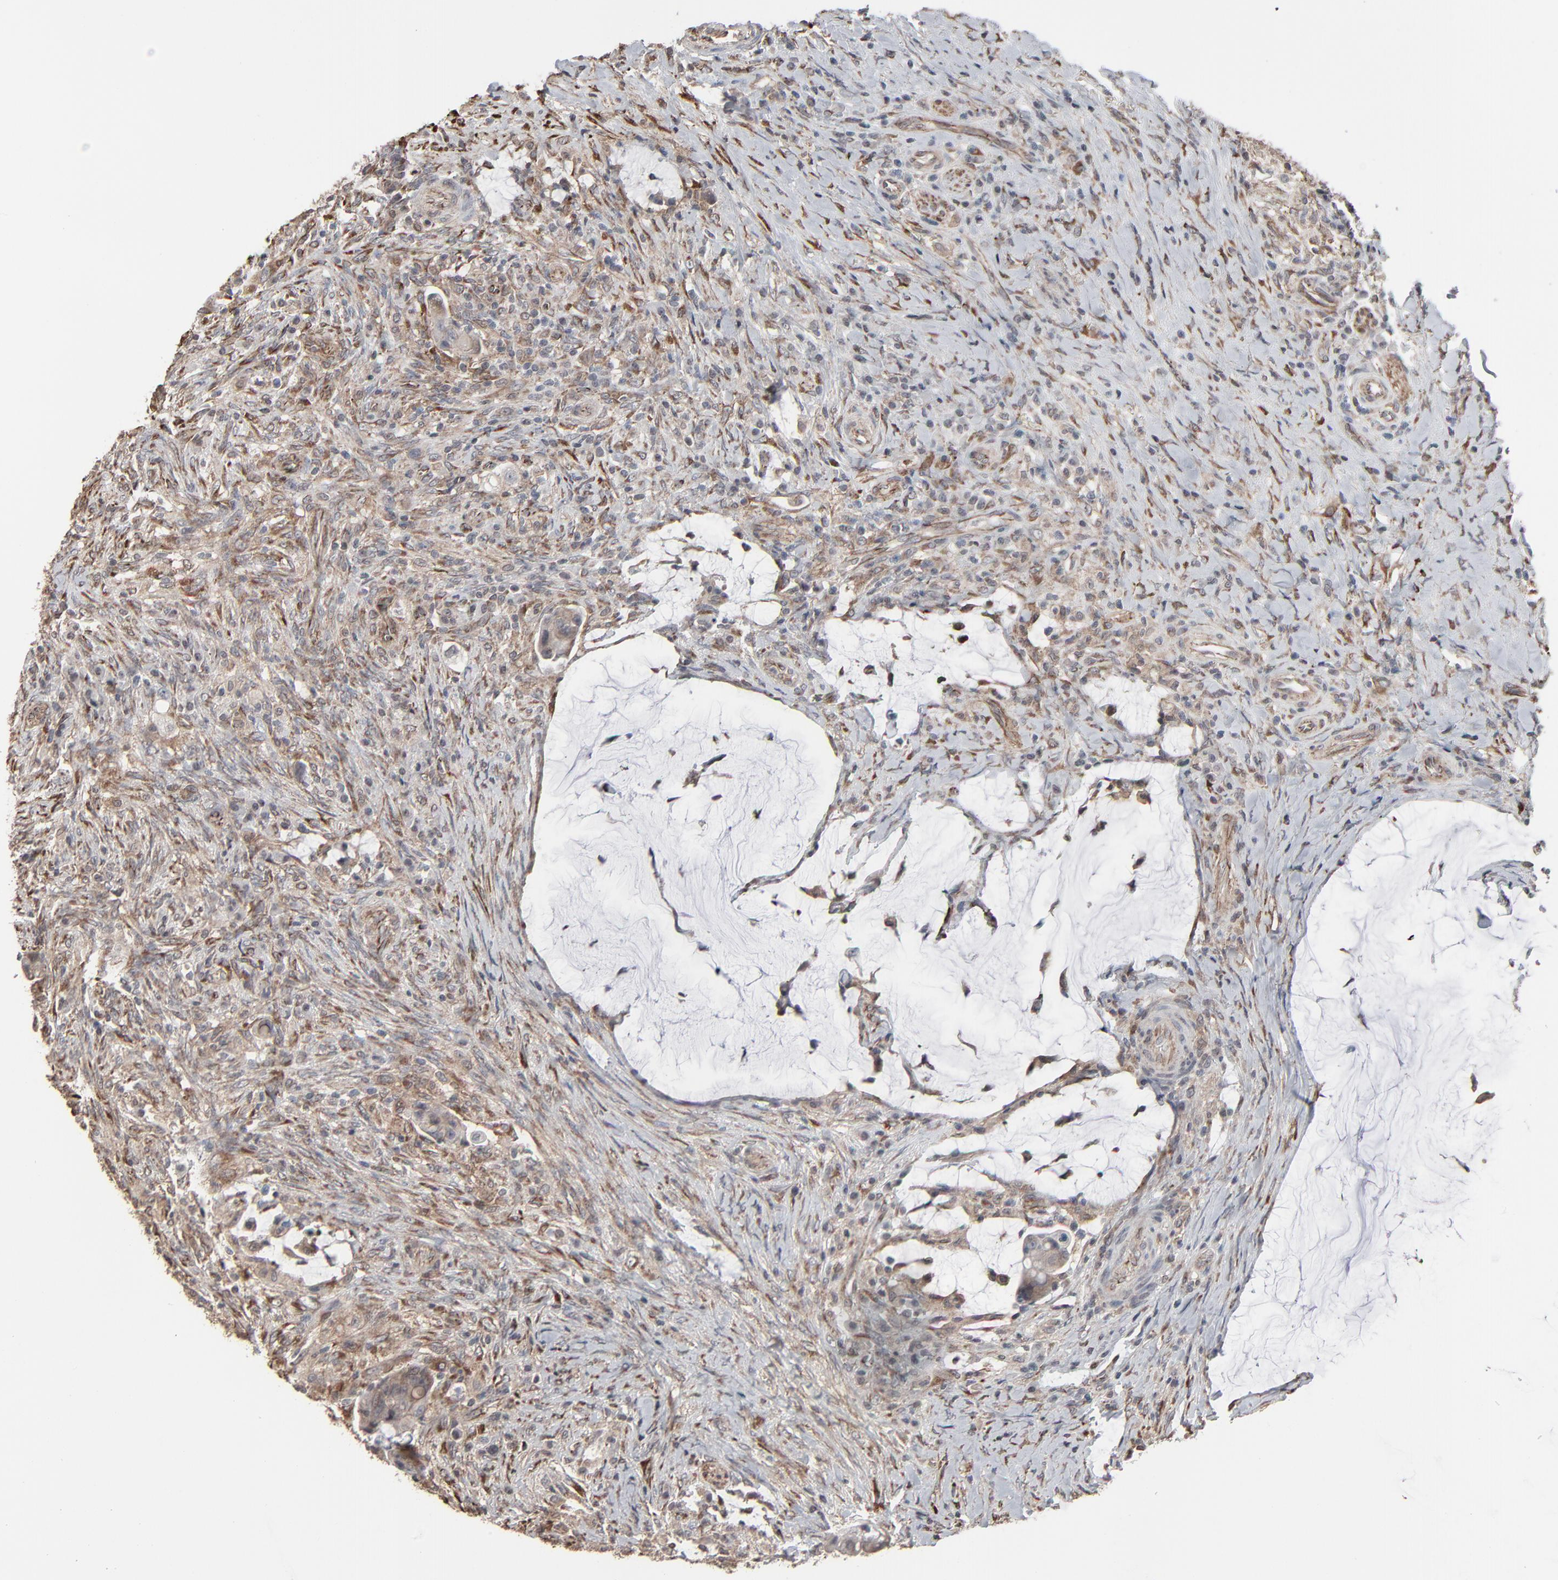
{"staining": {"intensity": "weak", "quantity": ">75%", "location": "cytoplasmic/membranous"}, "tissue": "colorectal cancer", "cell_type": "Tumor cells", "image_type": "cancer", "snomed": [{"axis": "morphology", "description": "Adenocarcinoma, NOS"}, {"axis": "topography", "description": "Rectum"}], "caption": "There is low levels of weak cytoplasmic/membranous staining in tumor cells of adenocarcinoma (colorectal), as demonstrated by immunohistochemical staining (brown color).", "gene": "CTNND1", "patient": {"sex": "female", "age": 71}}